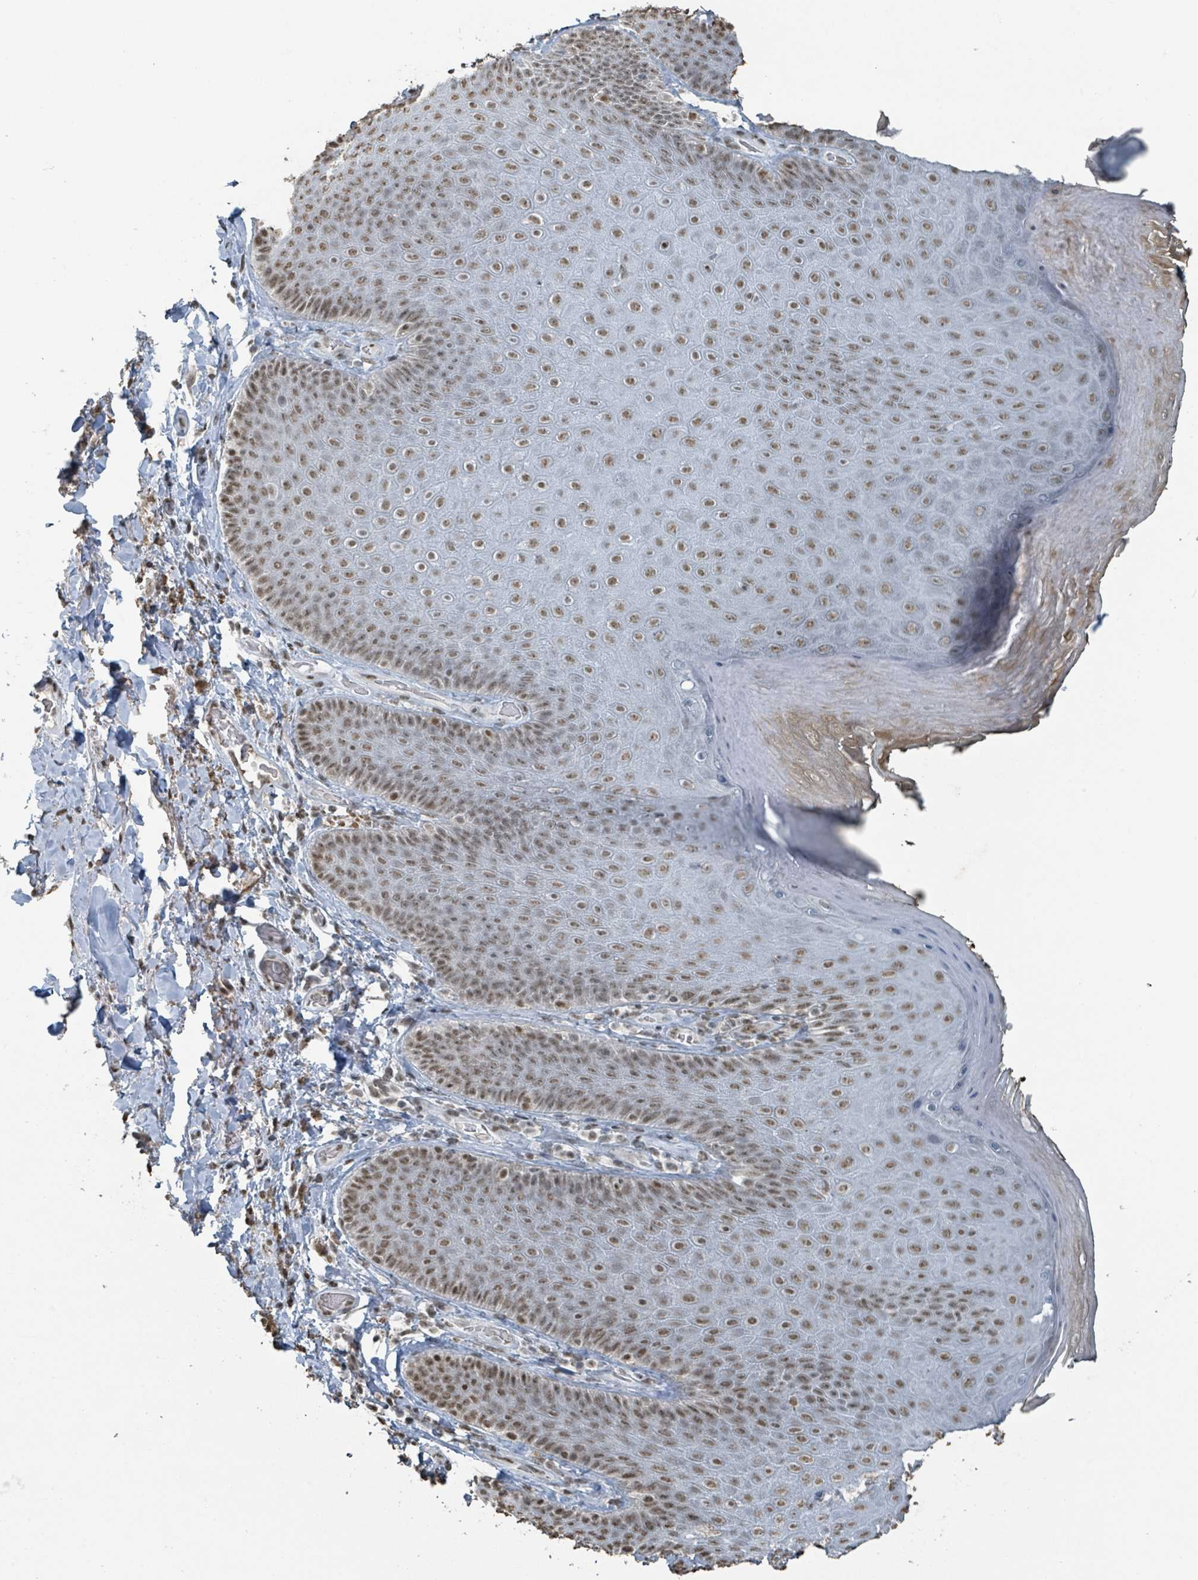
{"staining": {"intensity": "moderate", "quantity": ">75%", "location": "nuclear"}, "tissue": "skin", "cell_type": "Epidermal cells", "image_type": "normal", "snomed": [{"axis": "morphology", "description": "Normal tissue, NOS"}, {"axis": "topography", "description": "Anal"}, {"axis": "topography", "description": "Peripheral nerve tissue"}], "caption": "Unremarkable skin reveals moderate nuclear staining in about >75% of epidermal cells.", "gene": "PHIP", "patient": {"sex": "male", "age": 53}}